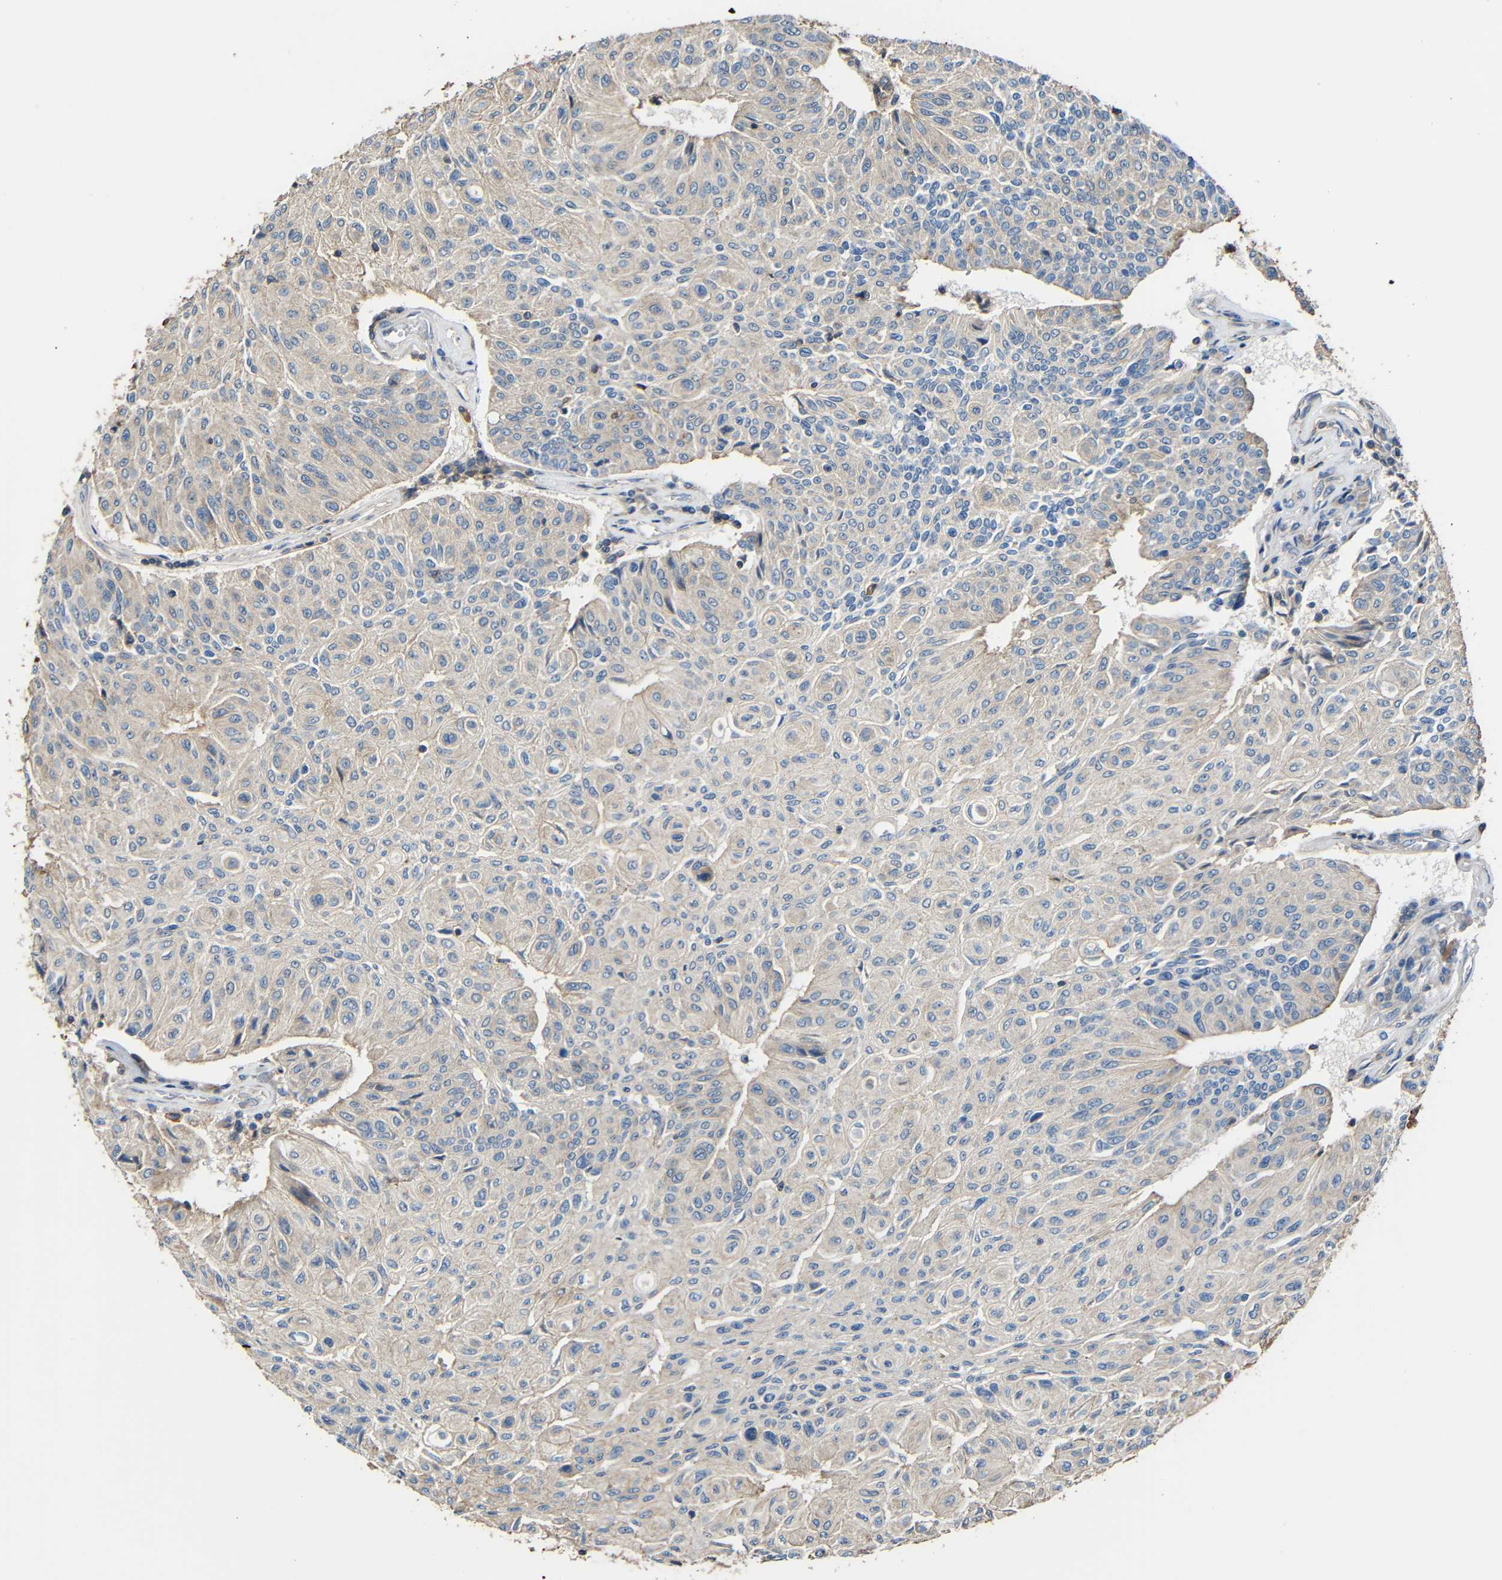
{"staining": {"intensity": "negative", "quantity": "none", "location": "none"}, "tissue": "urothelial cancer", "cell_type": "Tumor cells", "image_type": "cancer", "snomed": [{"axis": "morphology", "description": "Urothelial carcinoma, High grade"}, {"axis": "topography", "description": "Urinary bladder"}], "caption": "Immunohistochemistry (IHC) photomicrograph of high-grade urothelial carcinoma stained for a protein (brown), which shows no staining in tumor cells.", "gene": "RHOT2", "patient": {"sex": "male", "age": 66}}